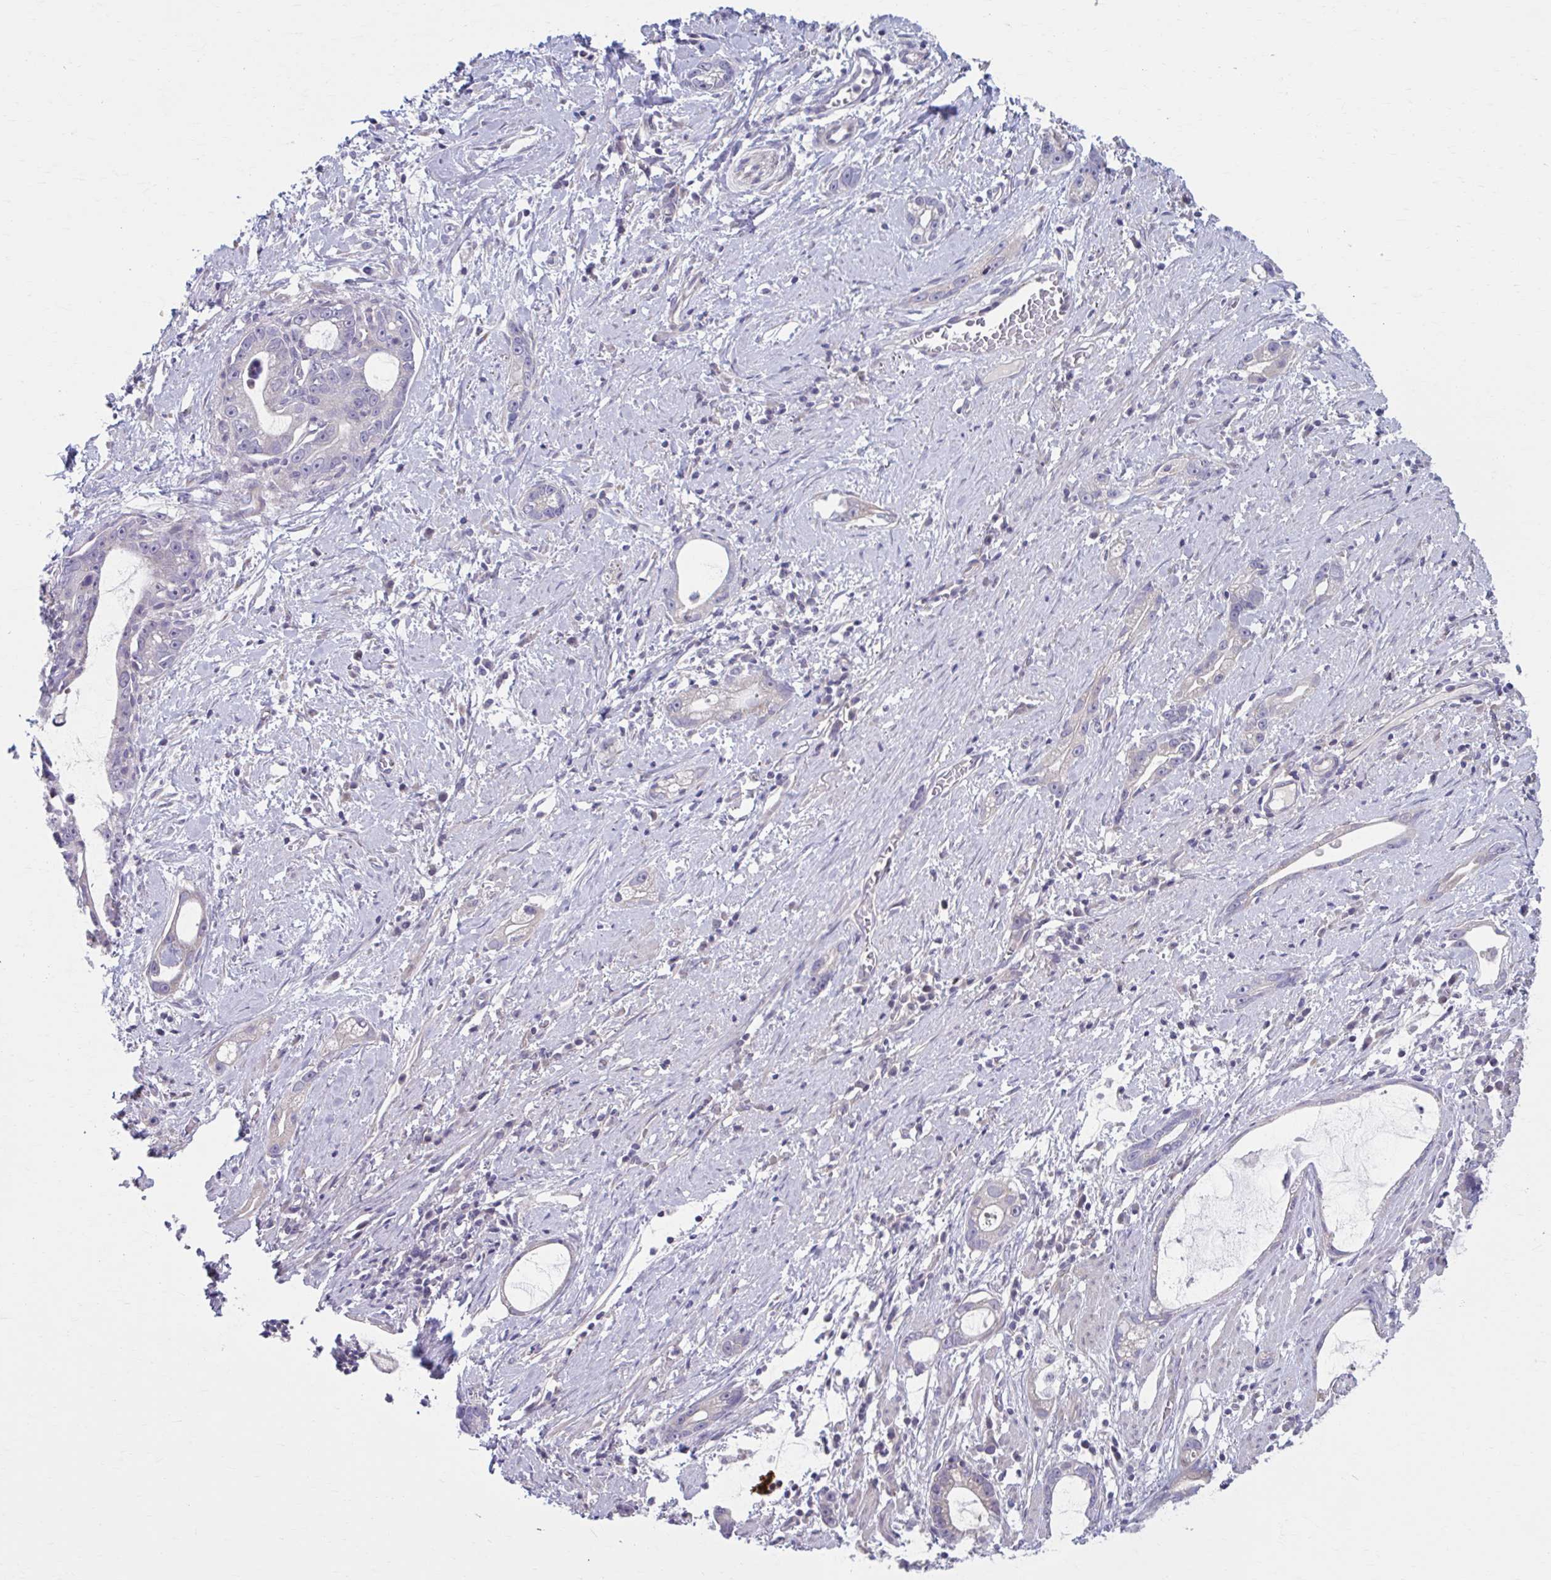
{"staining": {"intensity": "negative", "quantity": "none", "location": "none"}, "tissue": "stomach cancer", "cell_type": "Tumor cells", "image_type": "cancer", "snomed": [{"axis": "morphology", "description": "Adenocarcinoma, NOS"}, {"axis": "topography", "description": "Stomach"}], "caption": "A histopathology image of adenocarcinoma (stomach) stained for a protein displays no brown staining in tumor cells.", "gene": "CHST3", "patient": {"sex": "male", "age": 55}}